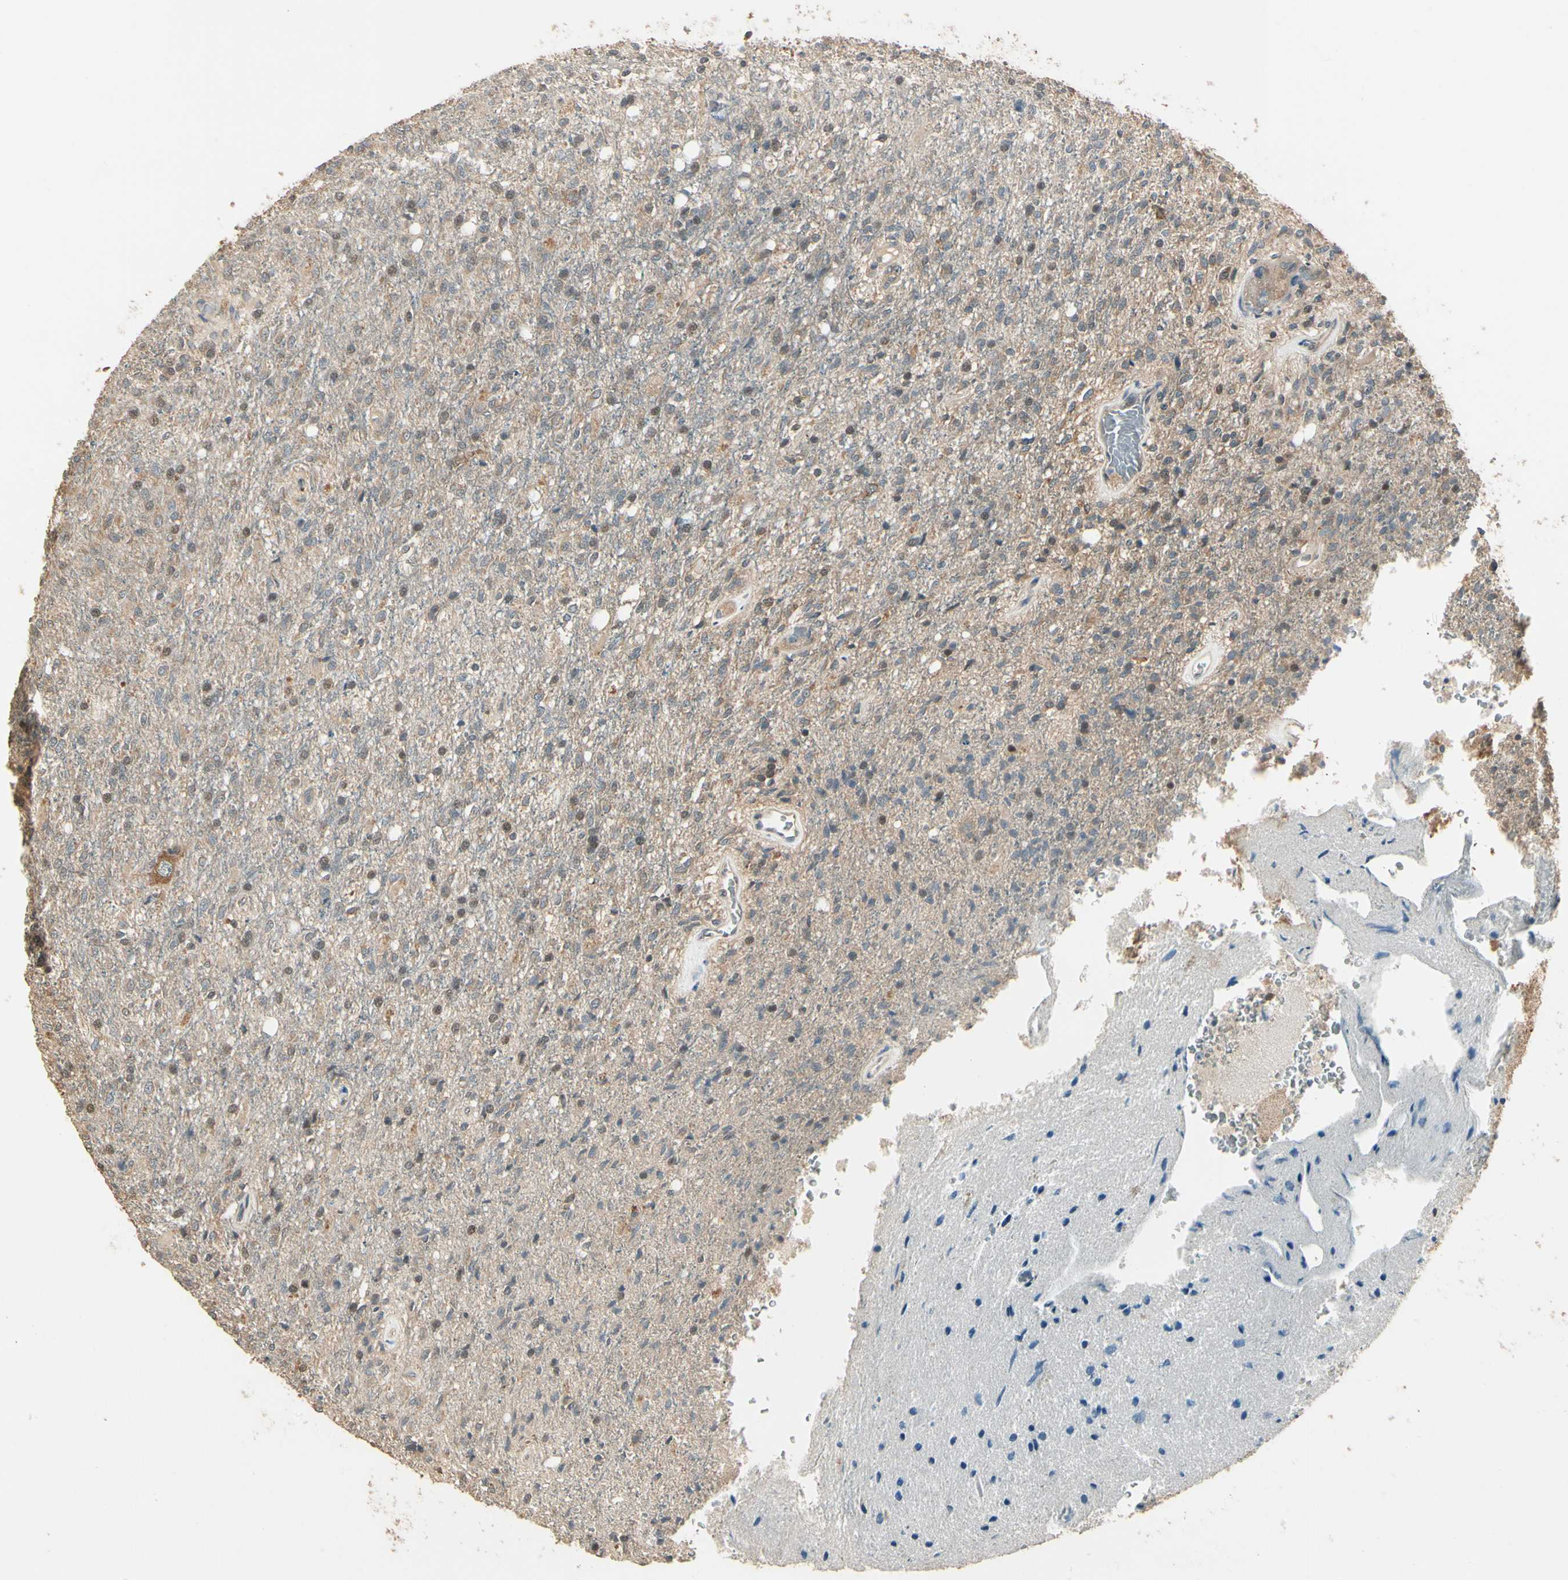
{"staining": {"intensity": "moderate", "quantity": "25%-75%", "location": "cytoplasmic/membranous,nuclear"}, "tissue": "glioma", "cell_type": "Tumor cells", "image_type": "cancer", "snomed": [{"axis": "morphology", "description": "Normal tissue, NOS"}, {"axis": "morphology", "description": "Glioma, malignant, High grade"}, {"axis": "topography", "description": "Cerebral cortex"}], "caption": "DAB immunohistochemical staining of glioma exhibits moderate cytoplasmic/membranous and nuclear protein positivity in about 25%-75% of tumor cells.", "gene": "CCT7", "patient": {"sex": "male", "age": 77}}